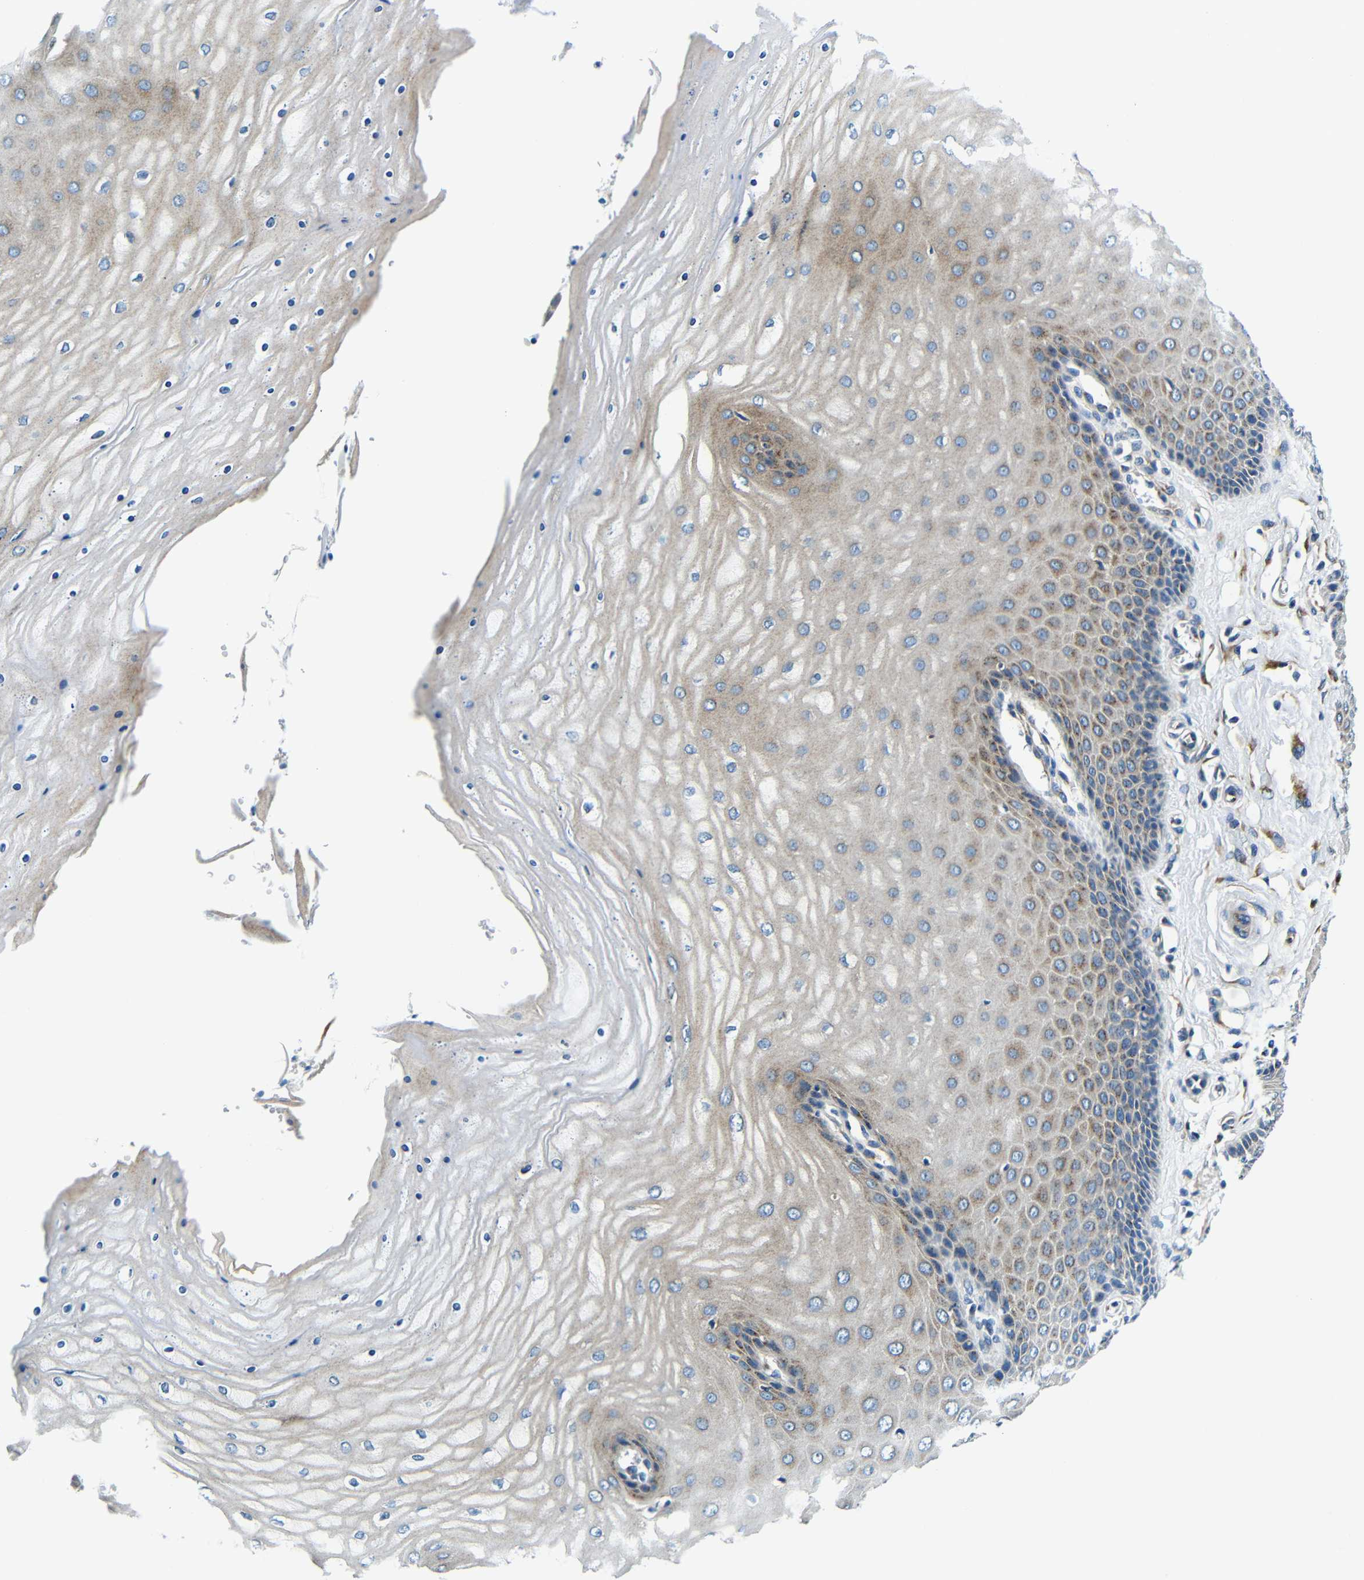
{"staining": {"intensity": "moderate", "quantity": ">75%", "location": "cytoplasmic/membranous"}, "tissue": "cervix", "cell_type": "Glandular cells", "image_type": "normal", "snomed": [{"axis": "morphology", "description": "Normal tissue, NOS"}, {"axis": "topography", "description": "Cervix"}], "caption": "IHC (DAB (3,3'-diaminobenzidine)) staining of normal cervix exhibits moderate cytoplasmic/membranous protein staining in approximately >75% of glandular cells.", "gene": "USO1", "patient": {"sex": "female", "age": 55}}